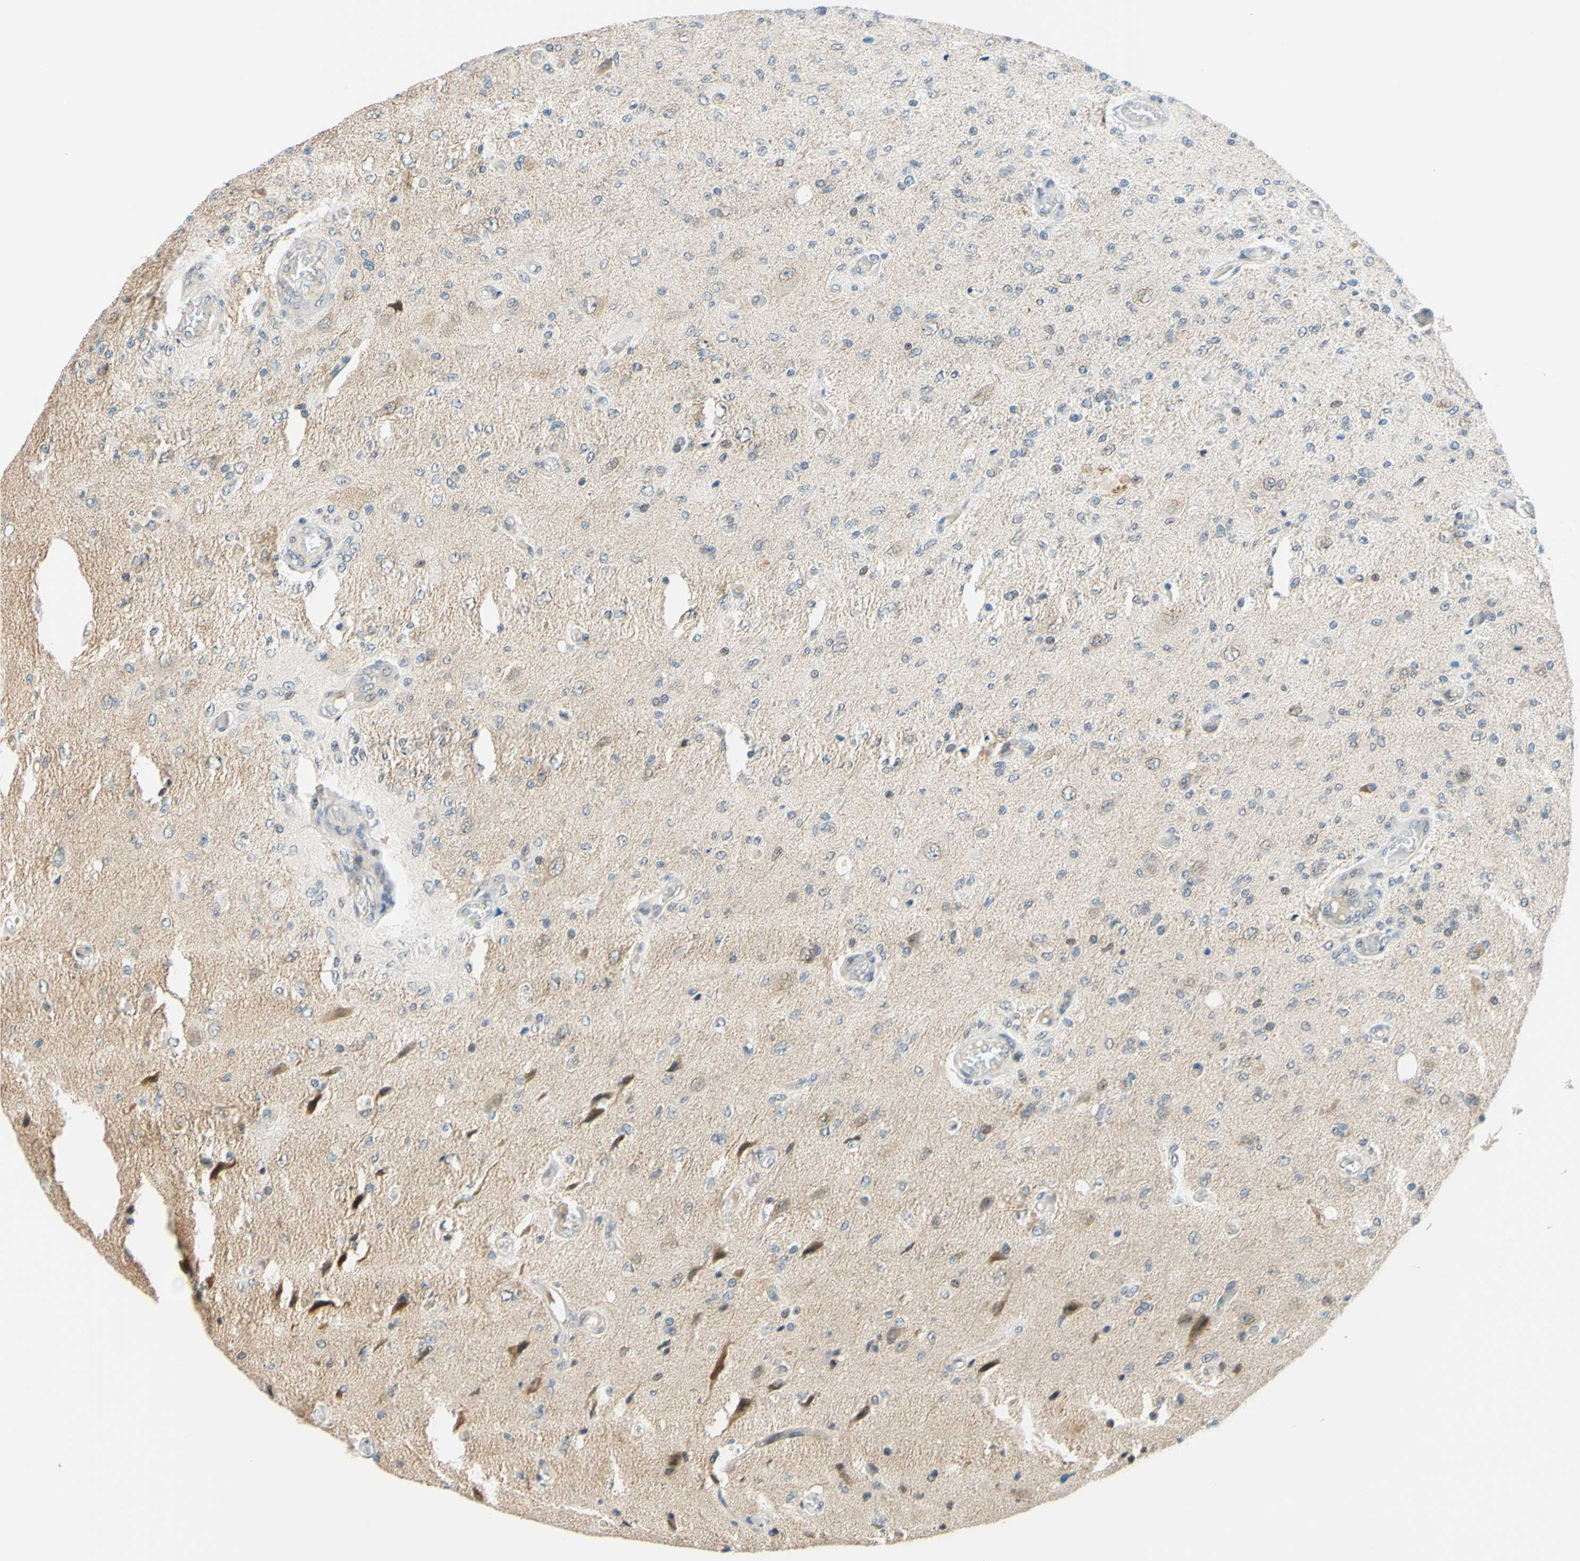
{"staining": {"intensity": "negative", "quantity": "none", "location": "none"}, "tissue": "glioma", "cell_type": "Tumor cells", "image_type": "cancer", "snomed": [{"axis": "morphology", "description": "Normal tissue, NOS"}, {"axis": "morphology", "description": "Glioma, malignant, High grade"}, {"axis": "topography", "description": "Cerebral cortex"}], "caption": "The micrograph exhibits no significant expression in tumor cells of glioma.", "gene": "C2CD2L", "patient": {"sex": "male", "age": 77}}